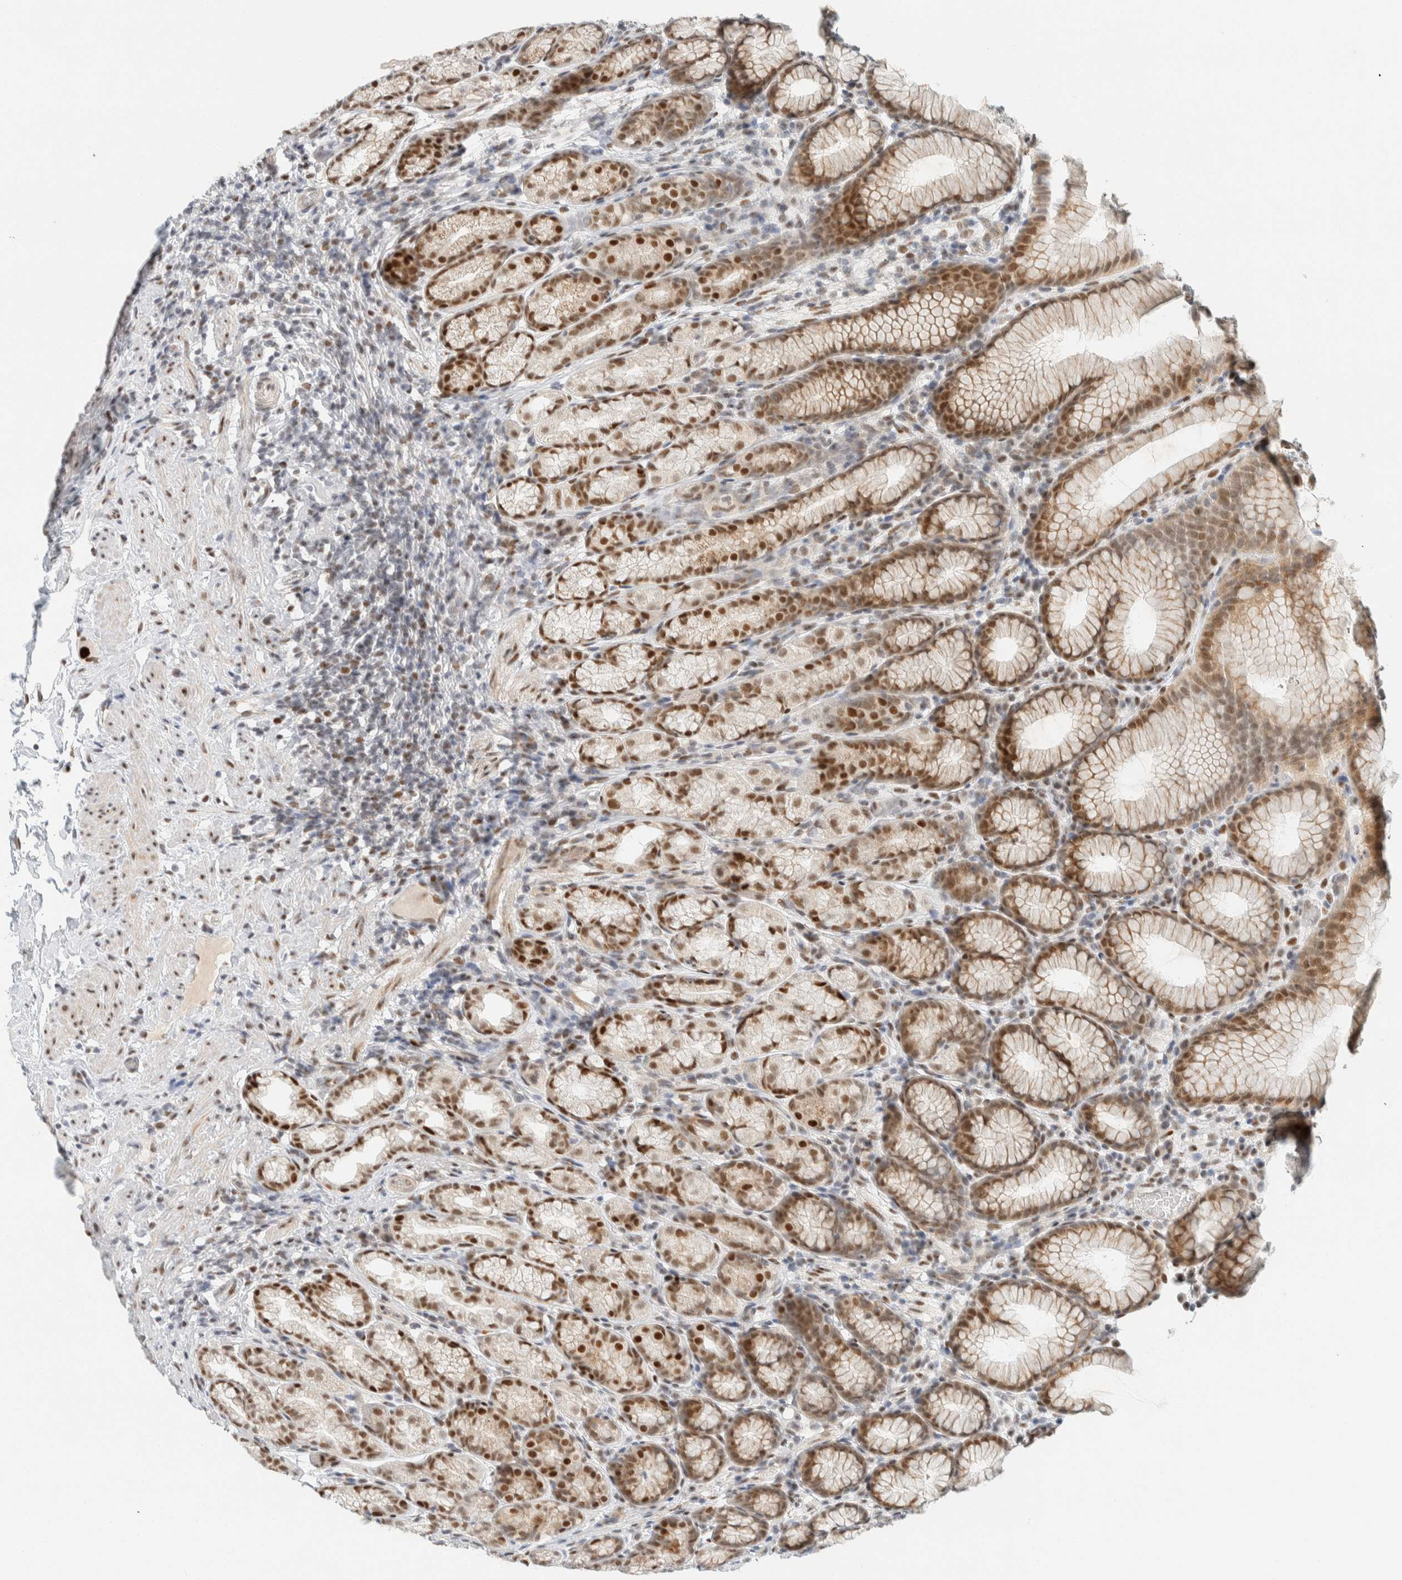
{"staining": {"intensity": "strong", "quantity": "25%-75%", "location": "cytoplasmic/membranous,nuclear"}, "tissue": "stomach", "cell_type": "Glandular cells", "image_type": "normal", "snomed": [{"axis": "morphology", "description": "Normal tissue, NOS"}, {"axis": "topography", "description": "Stomach"}], "caption": "Stomach stained for a protein demonstrates strong cytoplasmic/membranous,nuclear positivity in glandular cells. (DAB (3,3'-diaminobenzidine) IHC with brightfield microscopy, high magnification).", "gene": "ZNF683", "patient": {"sex": "male", "age": 42}}